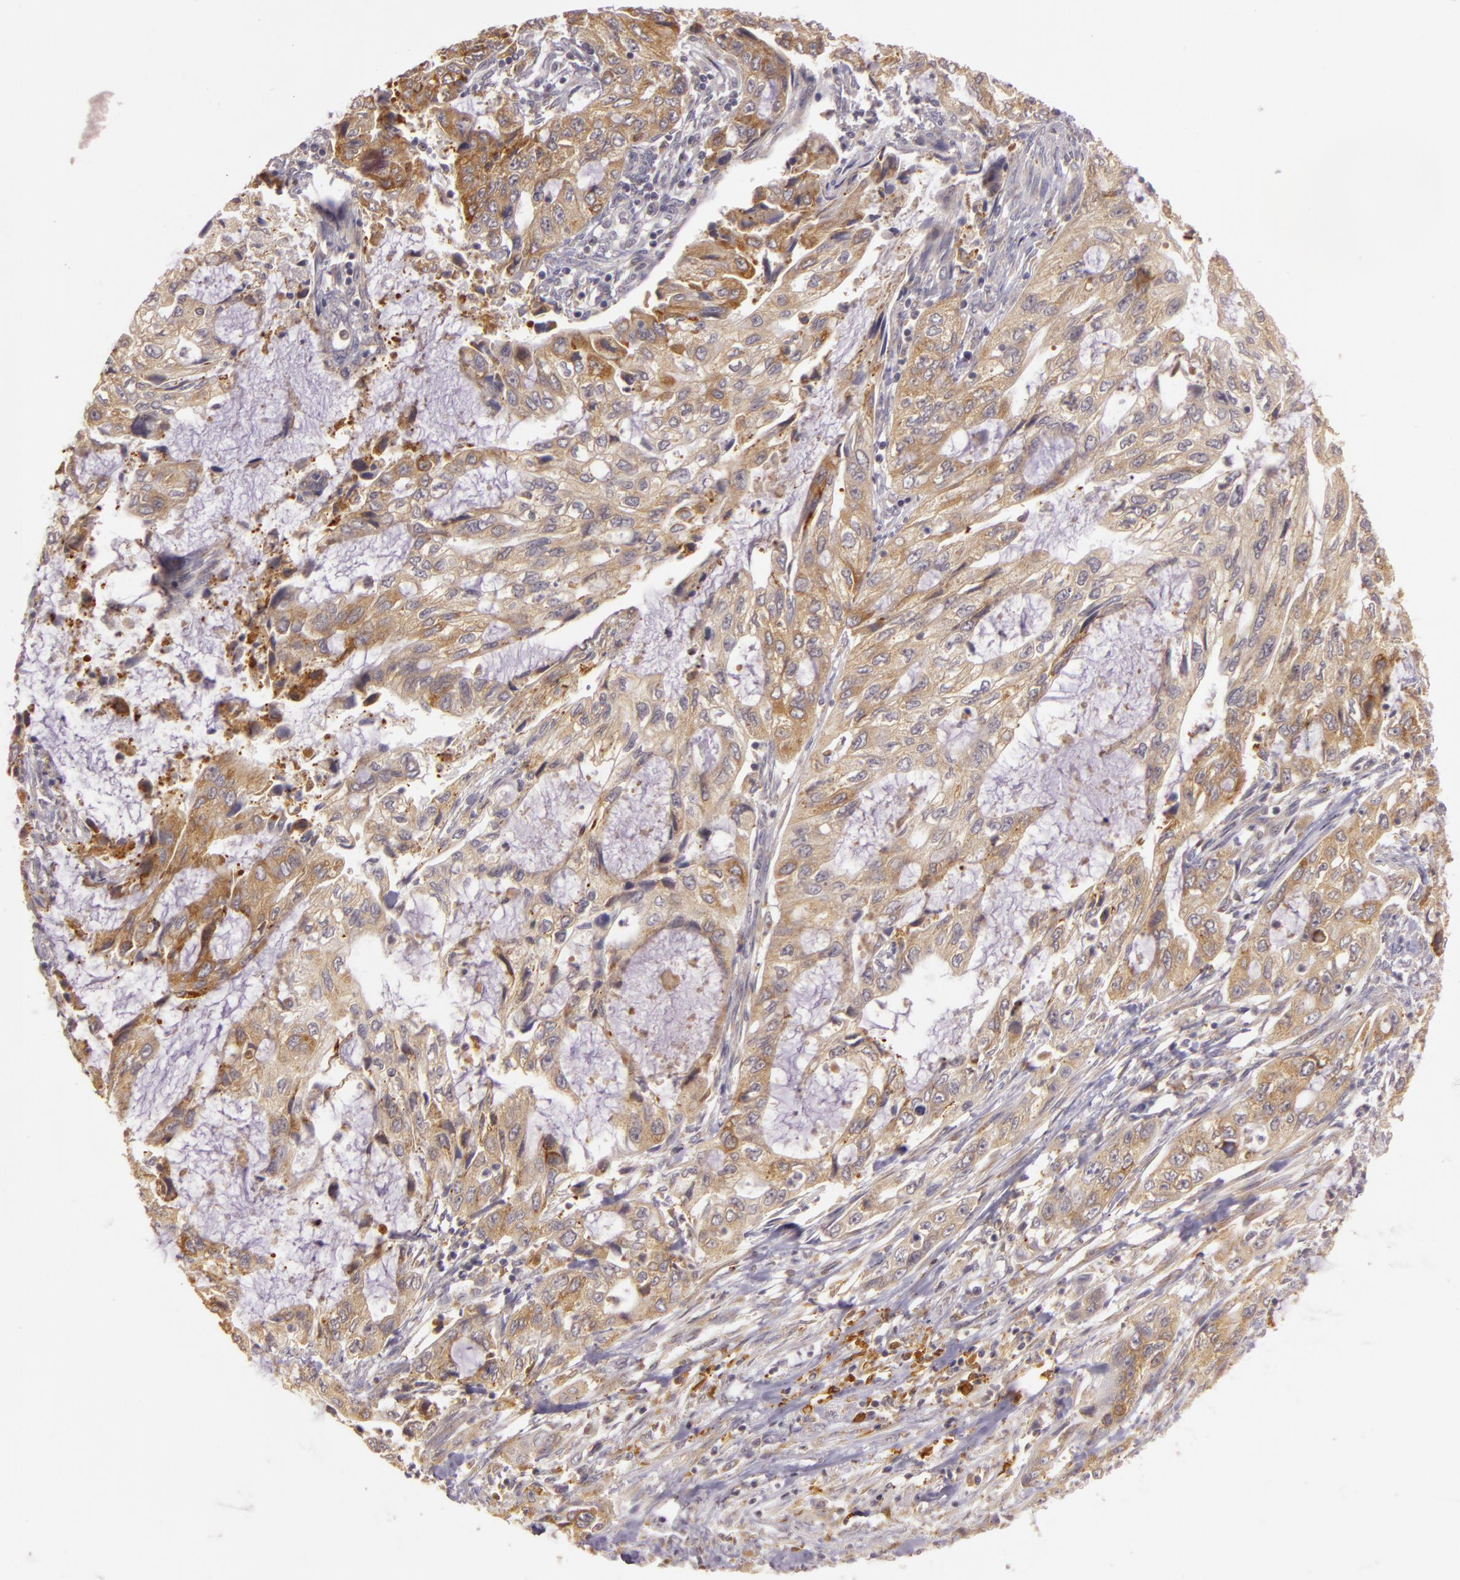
{"staining": {"intensity": "moderate", "quantity": "25%-75%", "location": "cytoplasmic/membranous"}, "tissue": "stomach cancer", "cell_type": "Tumor cells", "image_type": "cancer", "snomed": [{"axis": "morphology", "description": "Adenocarcinoma, NOS"}, {"axis": "topography", "description": "Stomach, upper"}], "caption": "Tumor cells demonstrate moderate cytoplasmic/membranous staining in approximately 25%-75% of cells in adenocarcinoma (stomach). (DAB (3,3'-diaminobenzidine) IHC, brown staining for protein, blue staining for nuclei).", "gene": "PPP1R3F", "patient": {"sex": "female", "age": 52}}